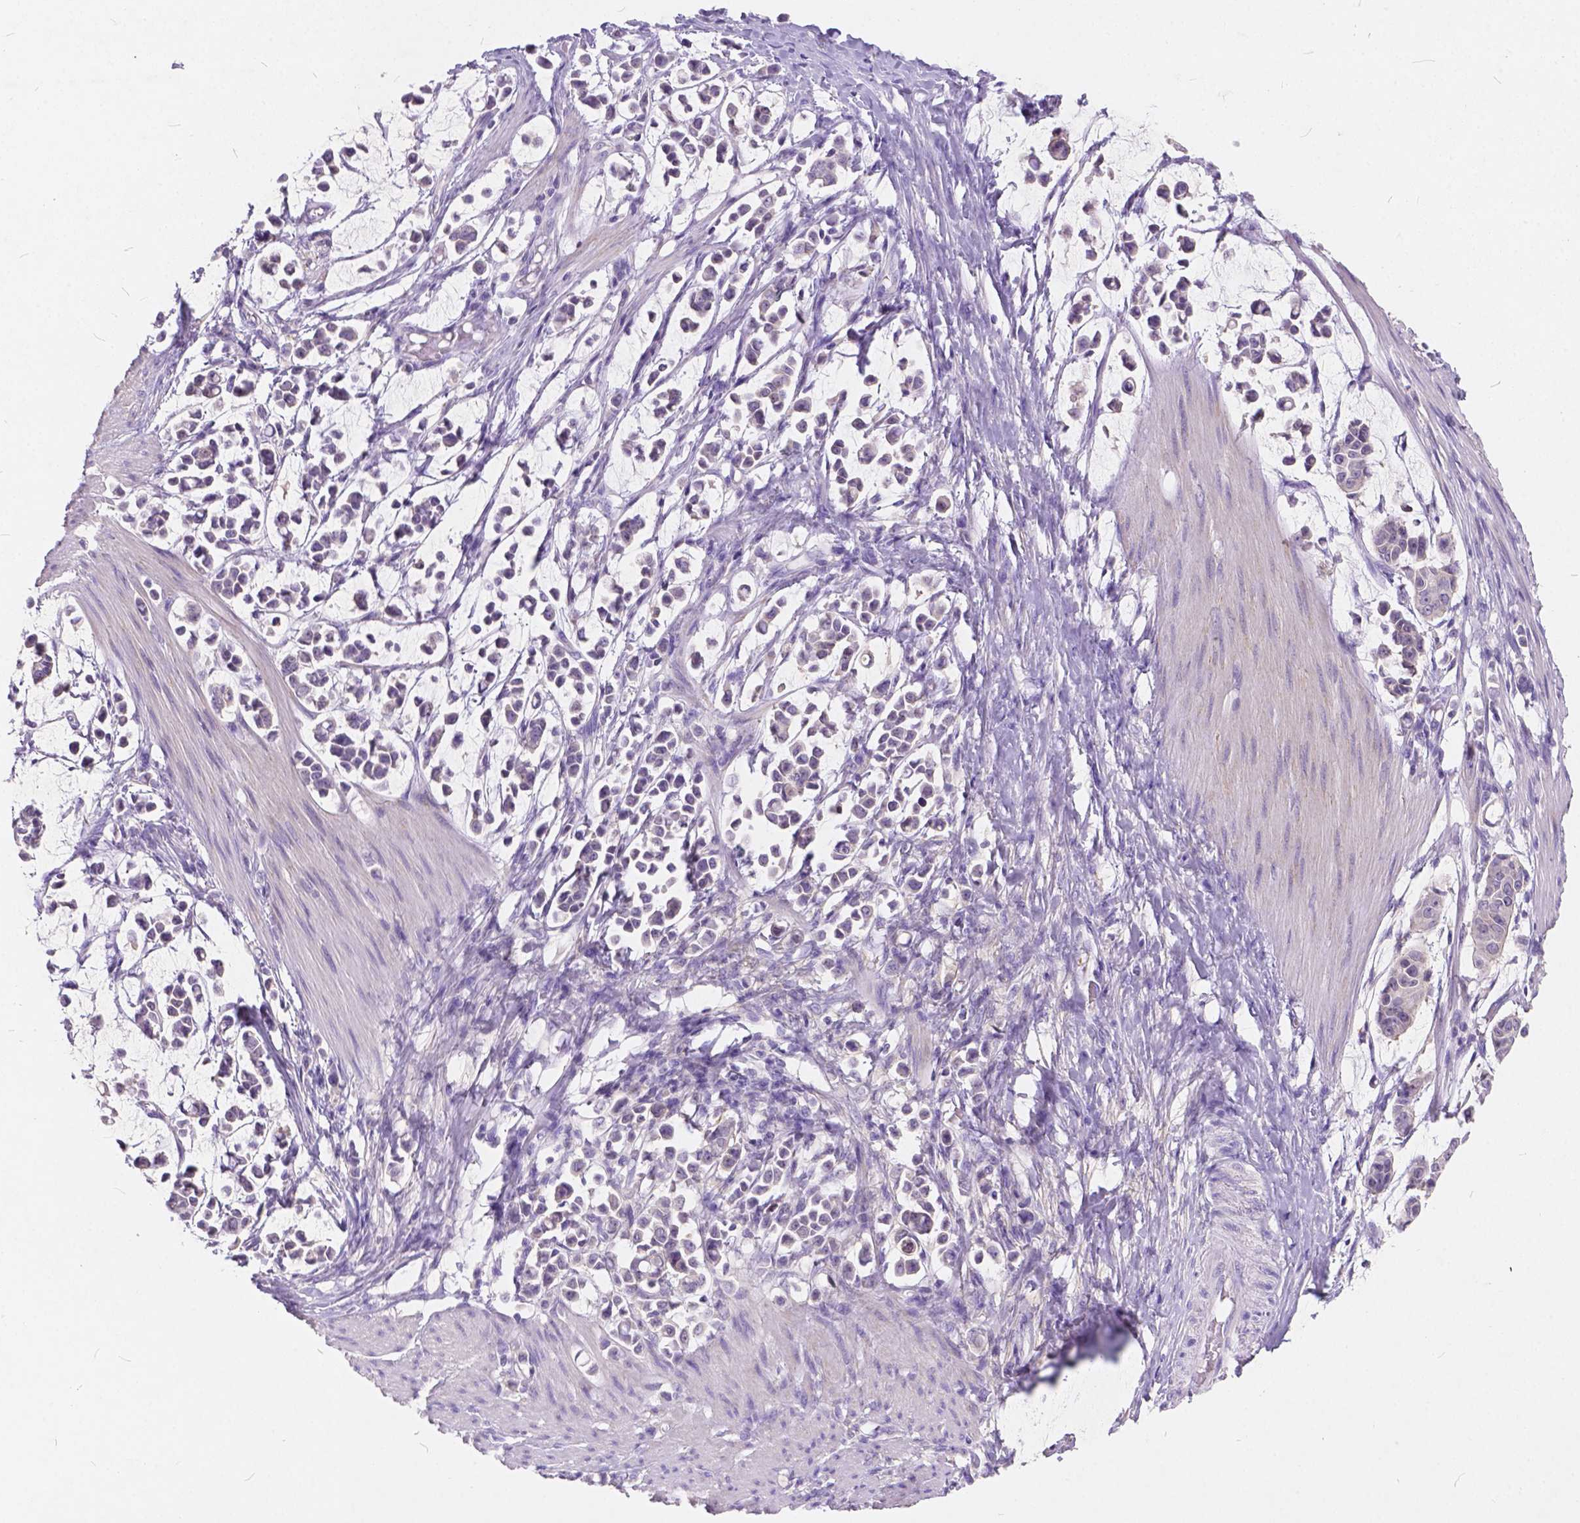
{"staining": {"intensity": "negative", "quantity": "none", "location": "none"}, "tissue": "stomach cancer", "cell_type": "Tumor cells", "image_type": "cancer", "snomed": [{"axis": "morphology", "description": "Adenocarcinoma, NOS"}, {"axis": "topography", "description": "Stomach"}], "caption": "Immunohistochemistry (IHC) of adenocarcinoma (stomach) reveals no expression in tumor cells. (Brightfield microscopy of DAB immunohistochemistry (IHC) at high magnification).", "gene": "PEX11G", "patient": {"sex": "male", "age": 82}}